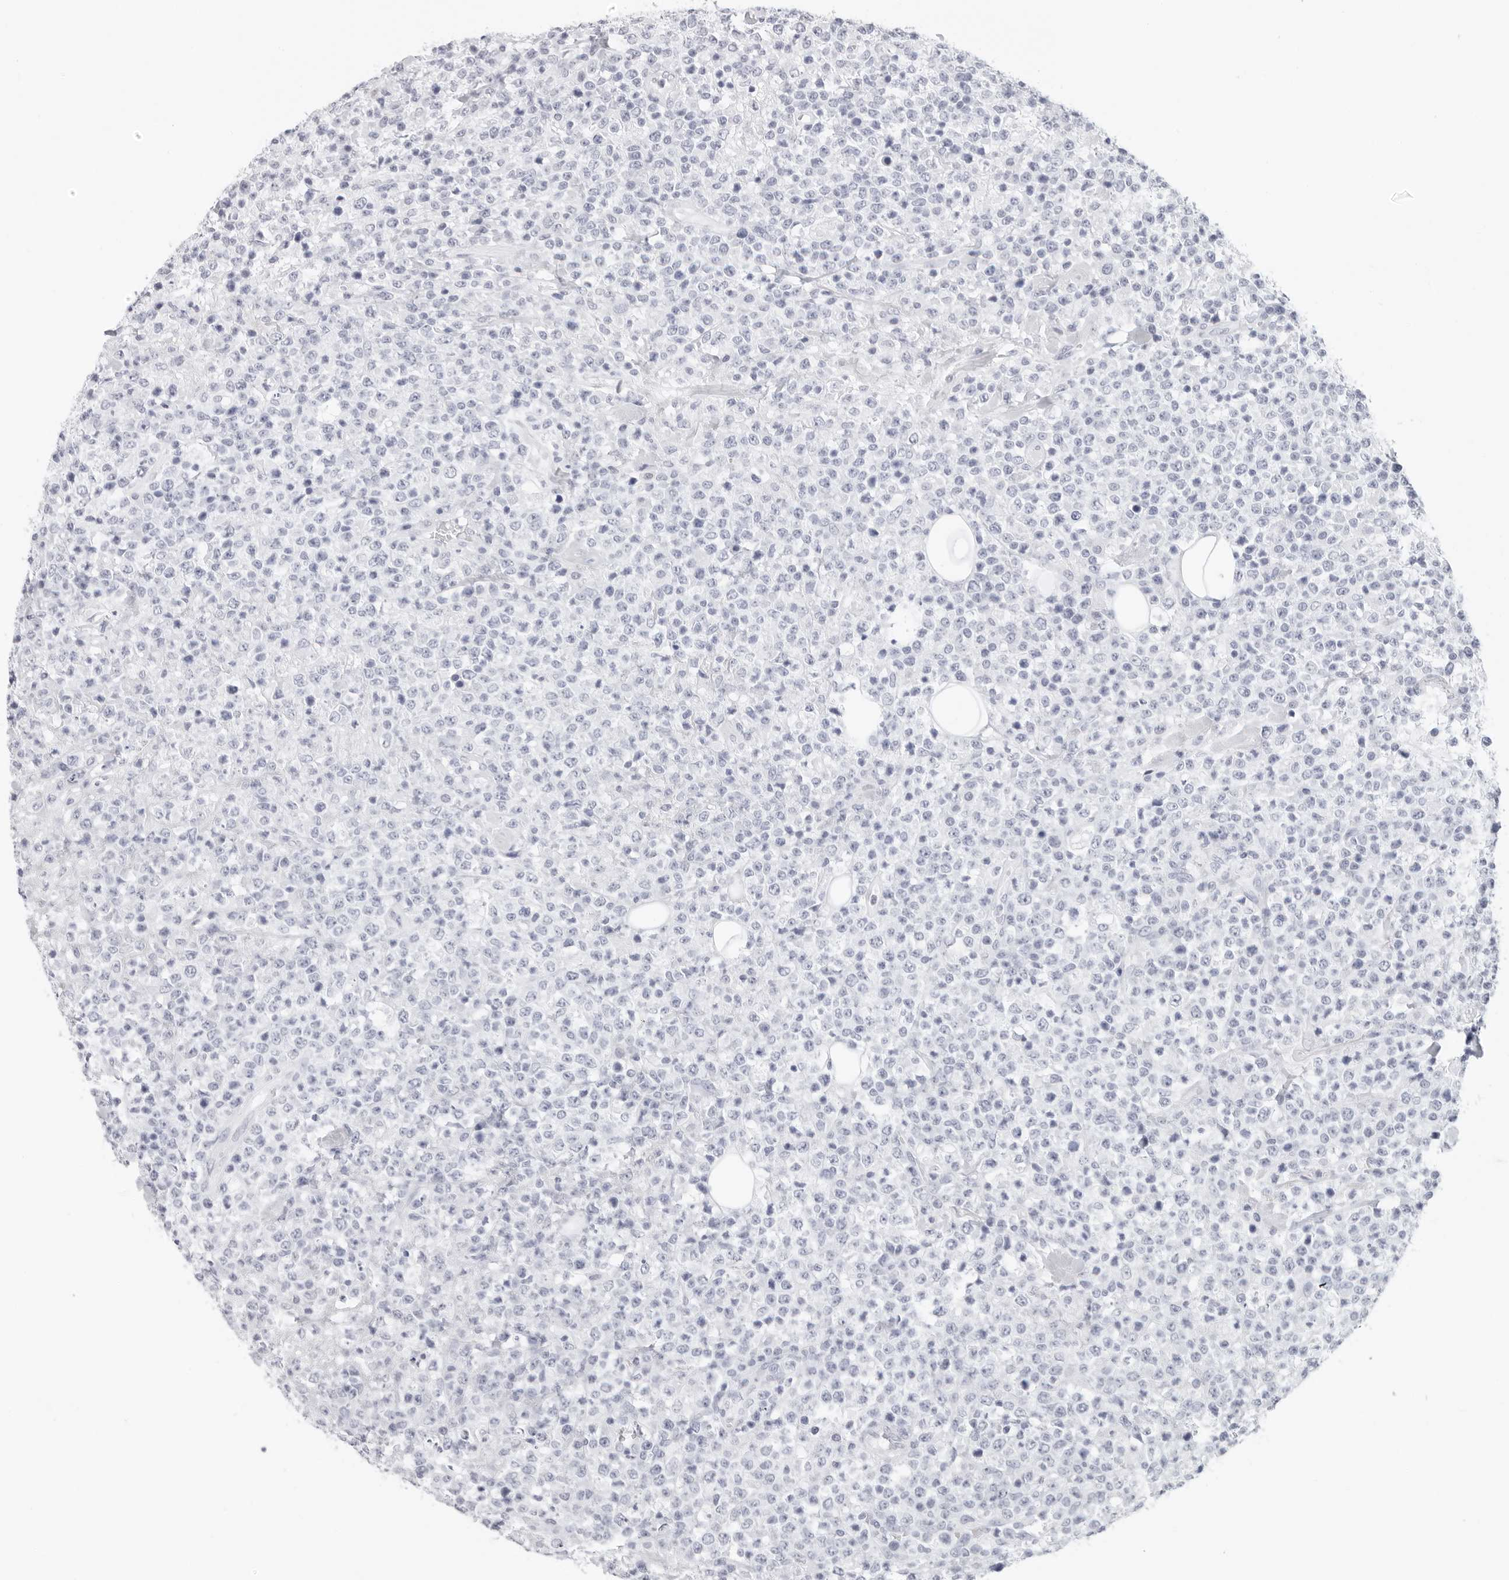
{"staining": {"intensity": "negative", "quantity": "none", "location": "none"}, "tissue": "lymphoma", "cell_type": "Tumor cells", "image_type": "cancer", "snomed": [{"axis": "morphology", "description": "Malignant lymphoma, non-Hodgkin's type, High grade"}, {"axis": "topography", "description": "Colon"}], "caption": "High-grade malignant lymphoma, non-Hodgkin's type was stained to show a protein in brown. There is no significant positivity in tumor cells.", "gene": "AGMAT", "patient": {"sex": "female", "age": 53}}